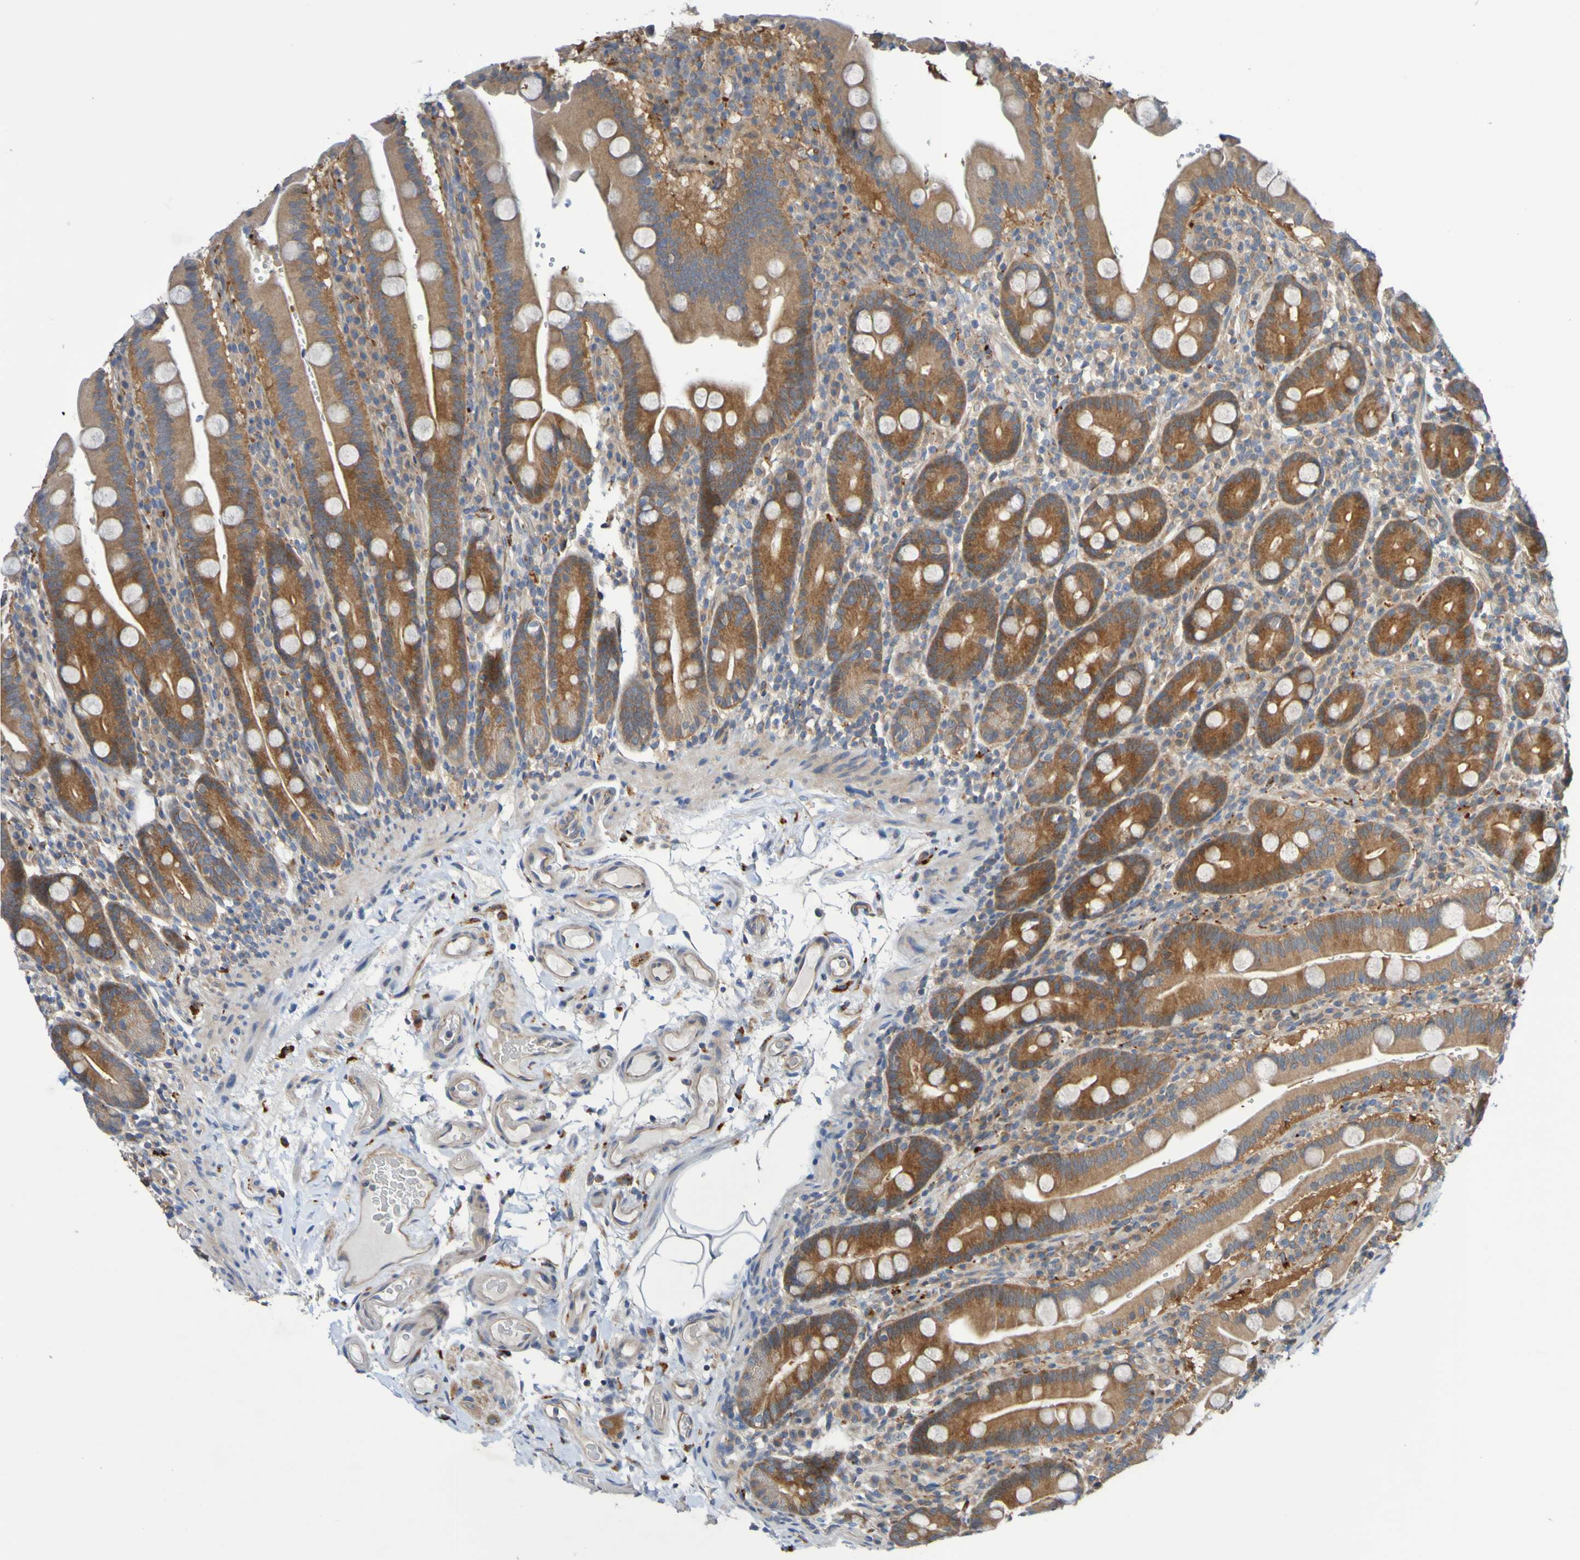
{"staining": {"intensity": "moderate", "quantity": ">75%", "location": "cytoplasmic/membranous"}, "tissue": "duodenum", "cell_type": "Glandular cells", "image_type": "normal", "snomed": [{"axis": "morphology", "description": "Normal tissue, NOS"}, {"axis": "topography", "description": "Small intestine, NOS"}], "caption": "Immunohistochemical staining of unremarkable human duodenum demonstrates >75% levels of moderate cytoplasmic/membranous protein positivity in approximately >75% of glandular cells.", "gene": "SDK1", "patient": {"sex": "female", "age": 71}}